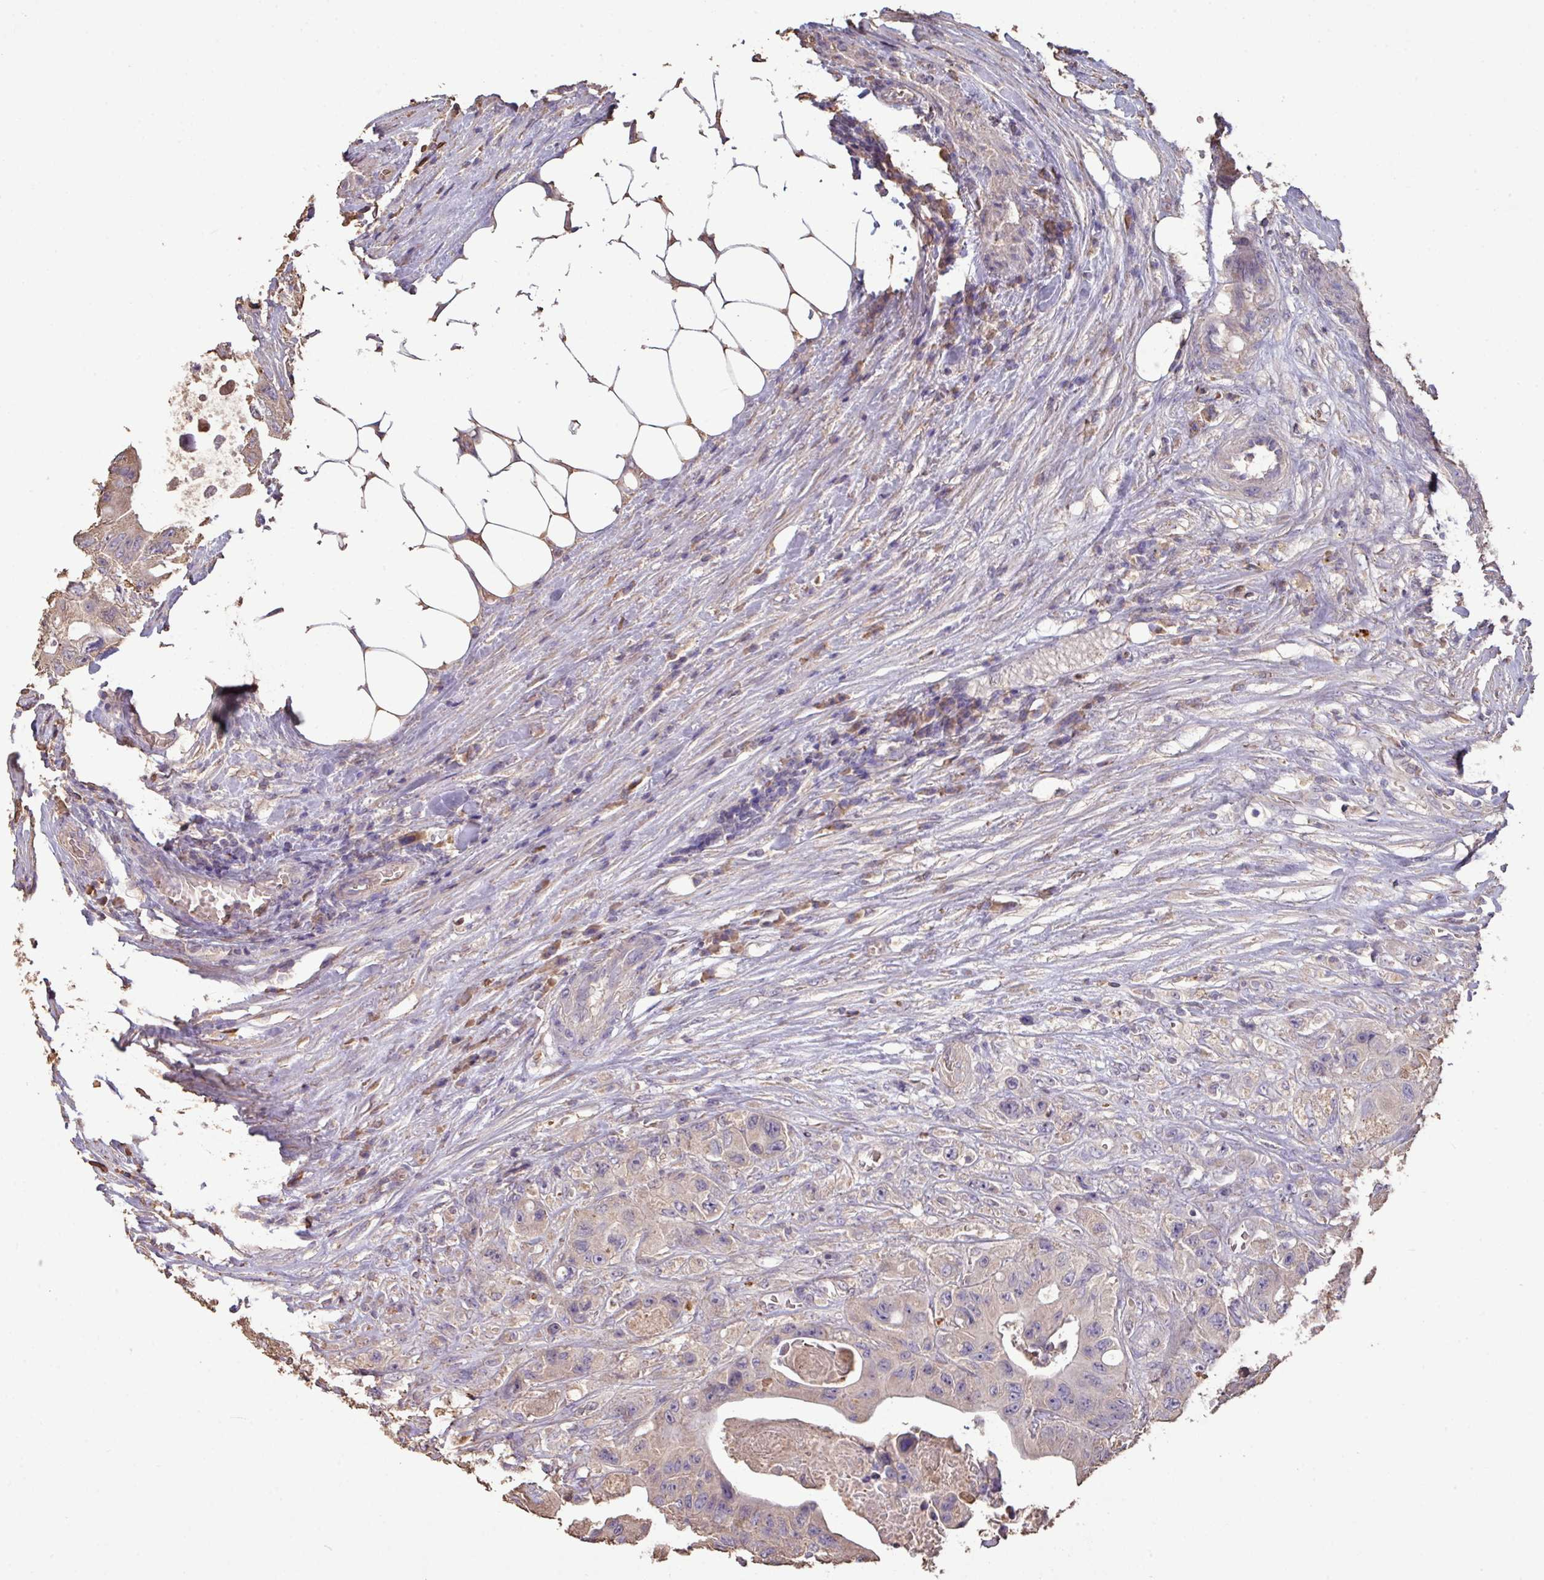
{"staining": {"intensity": "weak", "quantity": "25%-75%", "location": "cytoplasmic/membranous"}, "tissue": "colorectal cancer", "cell_type": "Tumor cells", "image_type": "cancer", "snomed": [{"axis": "morphology", "description": "Adenocarcinoma, NOS"}, {"axis": "topography", "description": "Colon"}], "caption": "Brown immunohistochemical staining in human colorectal adenocarcinoma displays weak cytoplasmic/membranous staining in about 25%-75% of tumor cells.", "gene": "CAMK2B", "patient": {"sex": "female", "age": 46}}